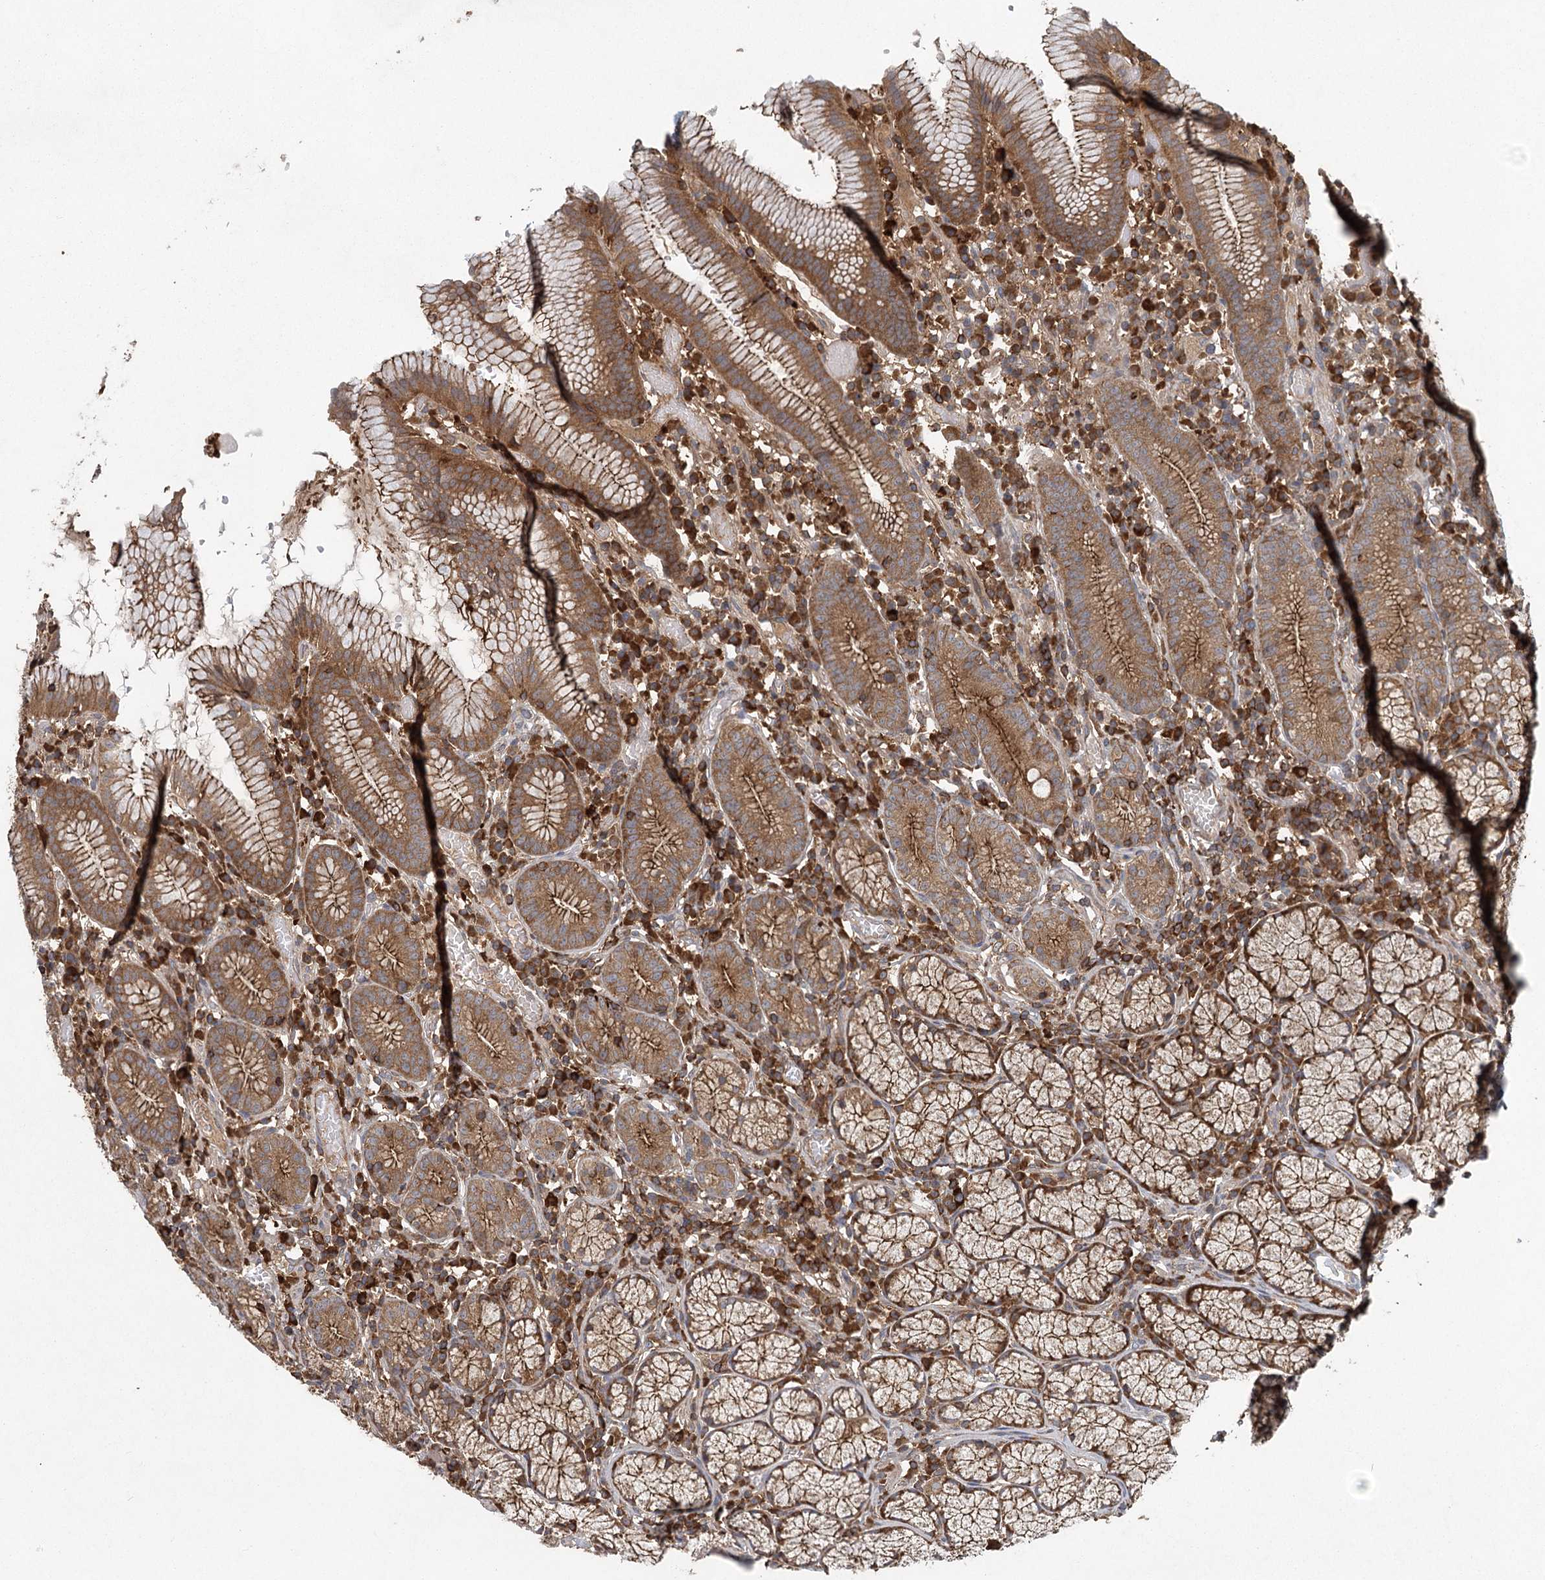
{"staining": {"intensity": "moderate", "quantity": ">75%", "location": "cytoplasmic/membranous"}, "tissue": "stomach", "cell_type": "Glandular cells", "image_type": "normal", "snomed": [{"axis": "morphology", "description": "Normal tissue, NOS"}, {"axis": "topography", "description": "Stomach"}], "caption": "Stomach stained with a brown dye demonstrates moderate cytoplasmic/membranous positive positivity in approximately >75% of glandular cells.", "gene": "PLEKHA7", "patient": {"sex": "male", "age": 55}}